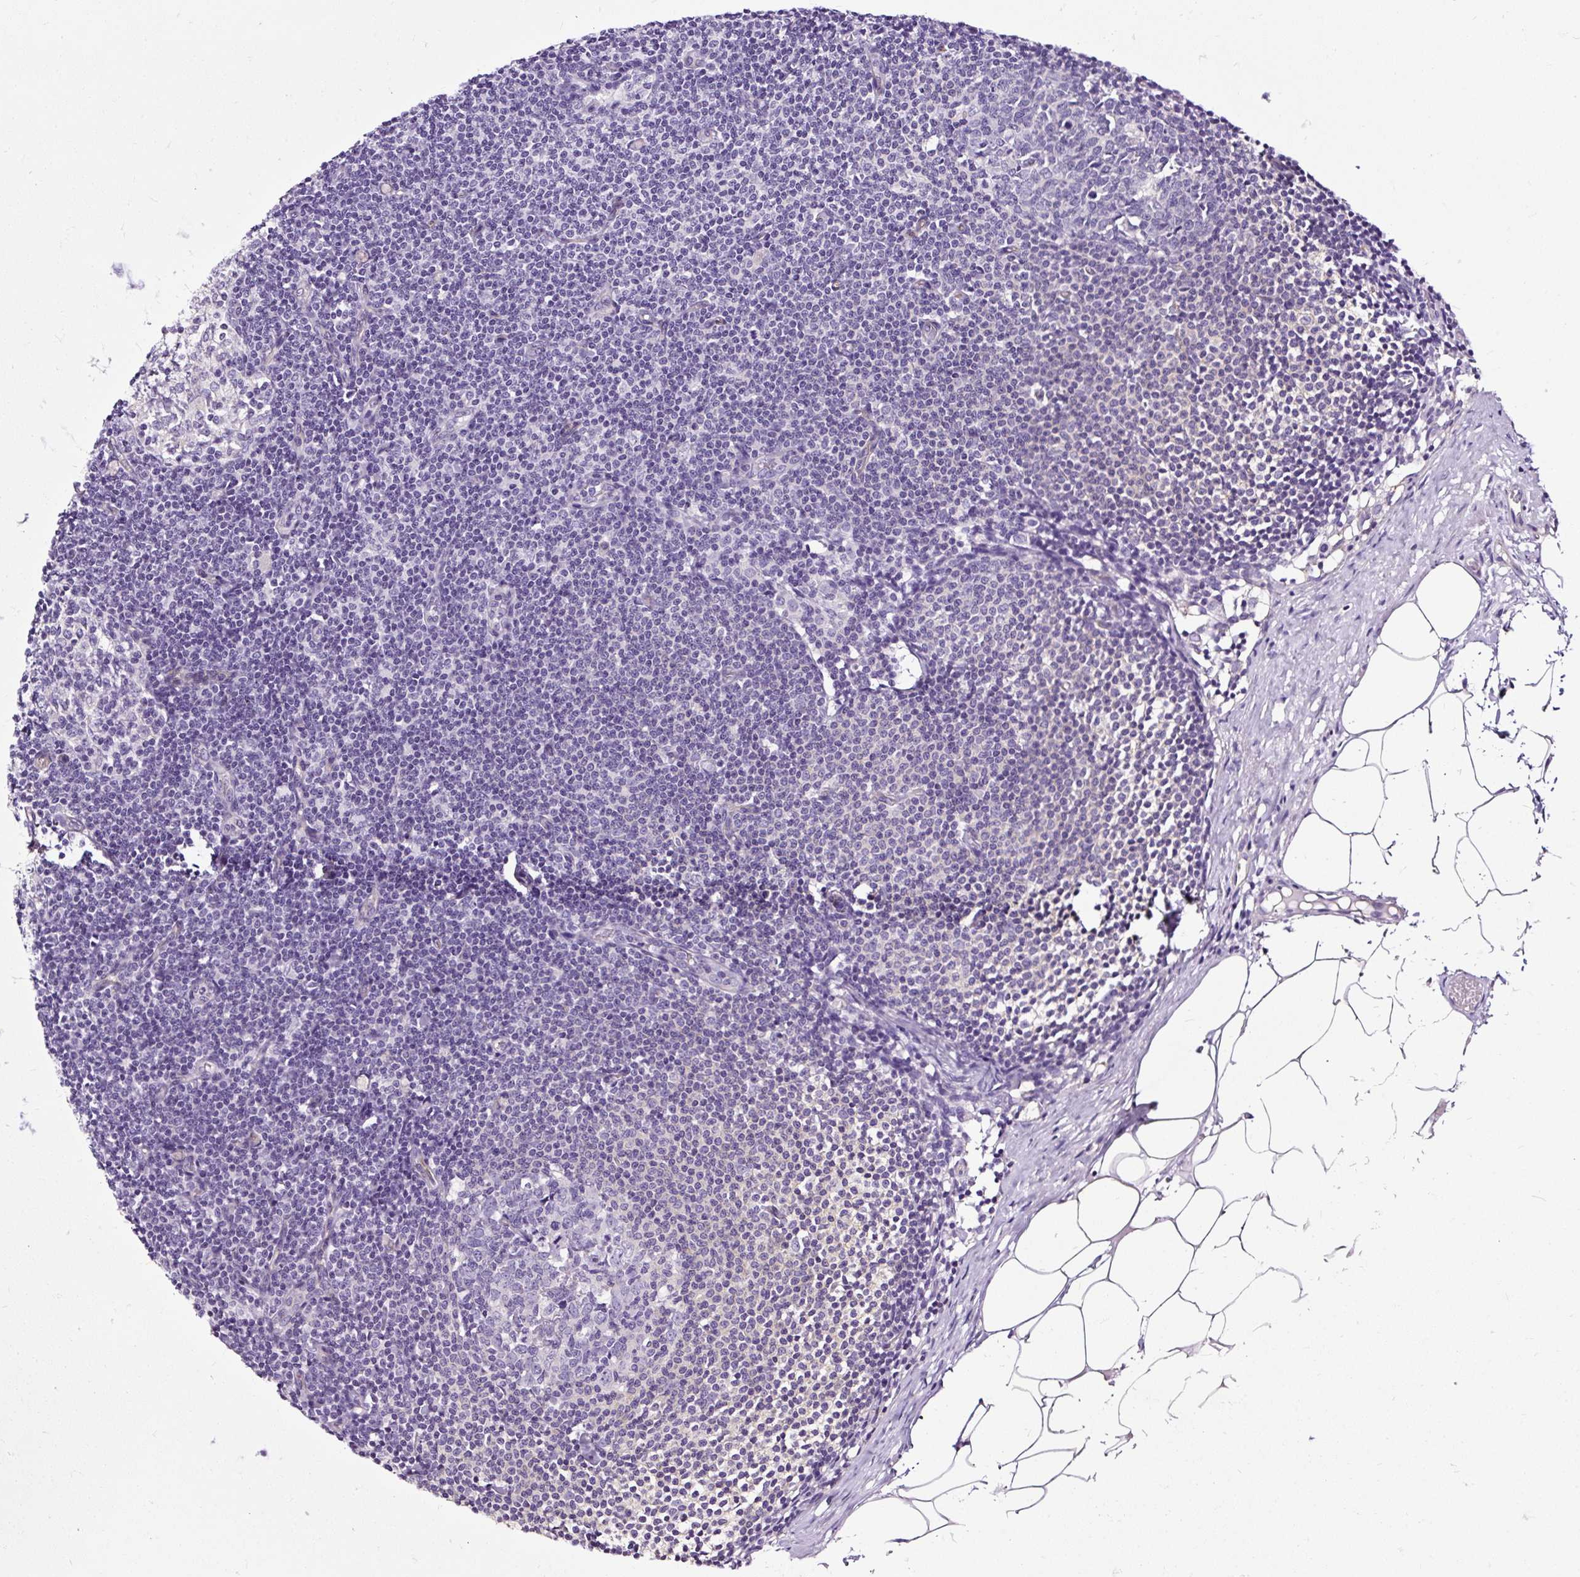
{"staining": {"intensity": "negative", "quantity": "none", "location": "none"}, "tissue": "lymph node", "cell_type": "Germinal center cells", "image_type": "normal", "snomed": [{"axis": "morphology", "description": "Normal tissue, NOS"}, {"axis": "topography", "description": "Lymph node"}], "caption": "Human lymph node stained for a protein using immunohistochemistry (IHC) shows no staining in germinal center cells.", "gene": "SLC7A8", "patient": {"sex": "male", "age": 49}}